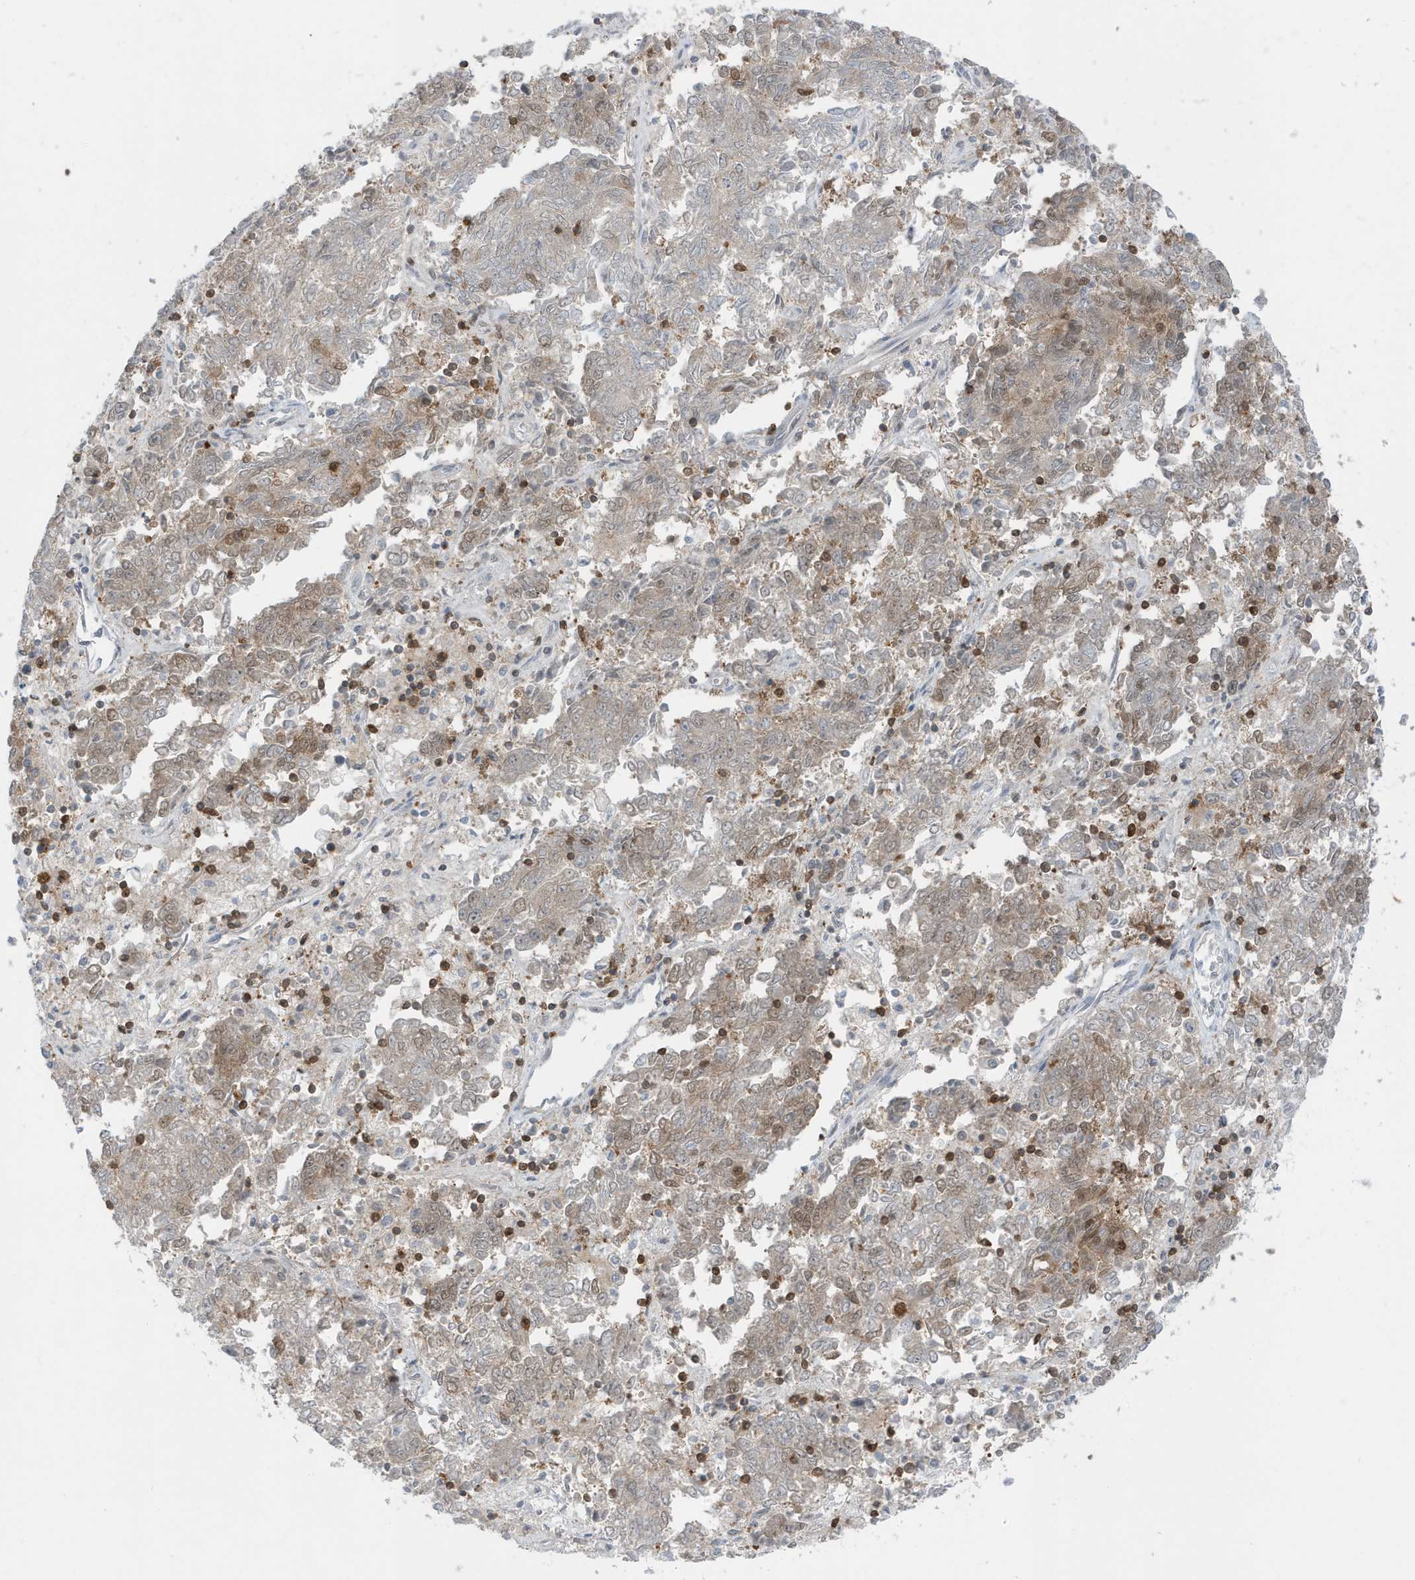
{"staining": {"intensity": "weak", "quantity": "25%-75%", "location": "cytoplasmic/membranous"}, "tissue": "endometrial cancer", "cell_type": "Tumor cells", "image_type": "cancer", "snomed": [{"axis": "morphology", "description": "Adenocarcinoma, NOS"}, {"axis": "topography", "description": "Endometrium"}], "caption": "A photomicrograph of endometrial adenocarcinoma stained for a protein demonstrates weak cytoplasmic/membranous brown staining in tumor cells. Immunohistochemistry stains the protein in brown and the nuclei are stained blue.", "gene": "OGA", "patient": {"sex": "female", "age": 80}}